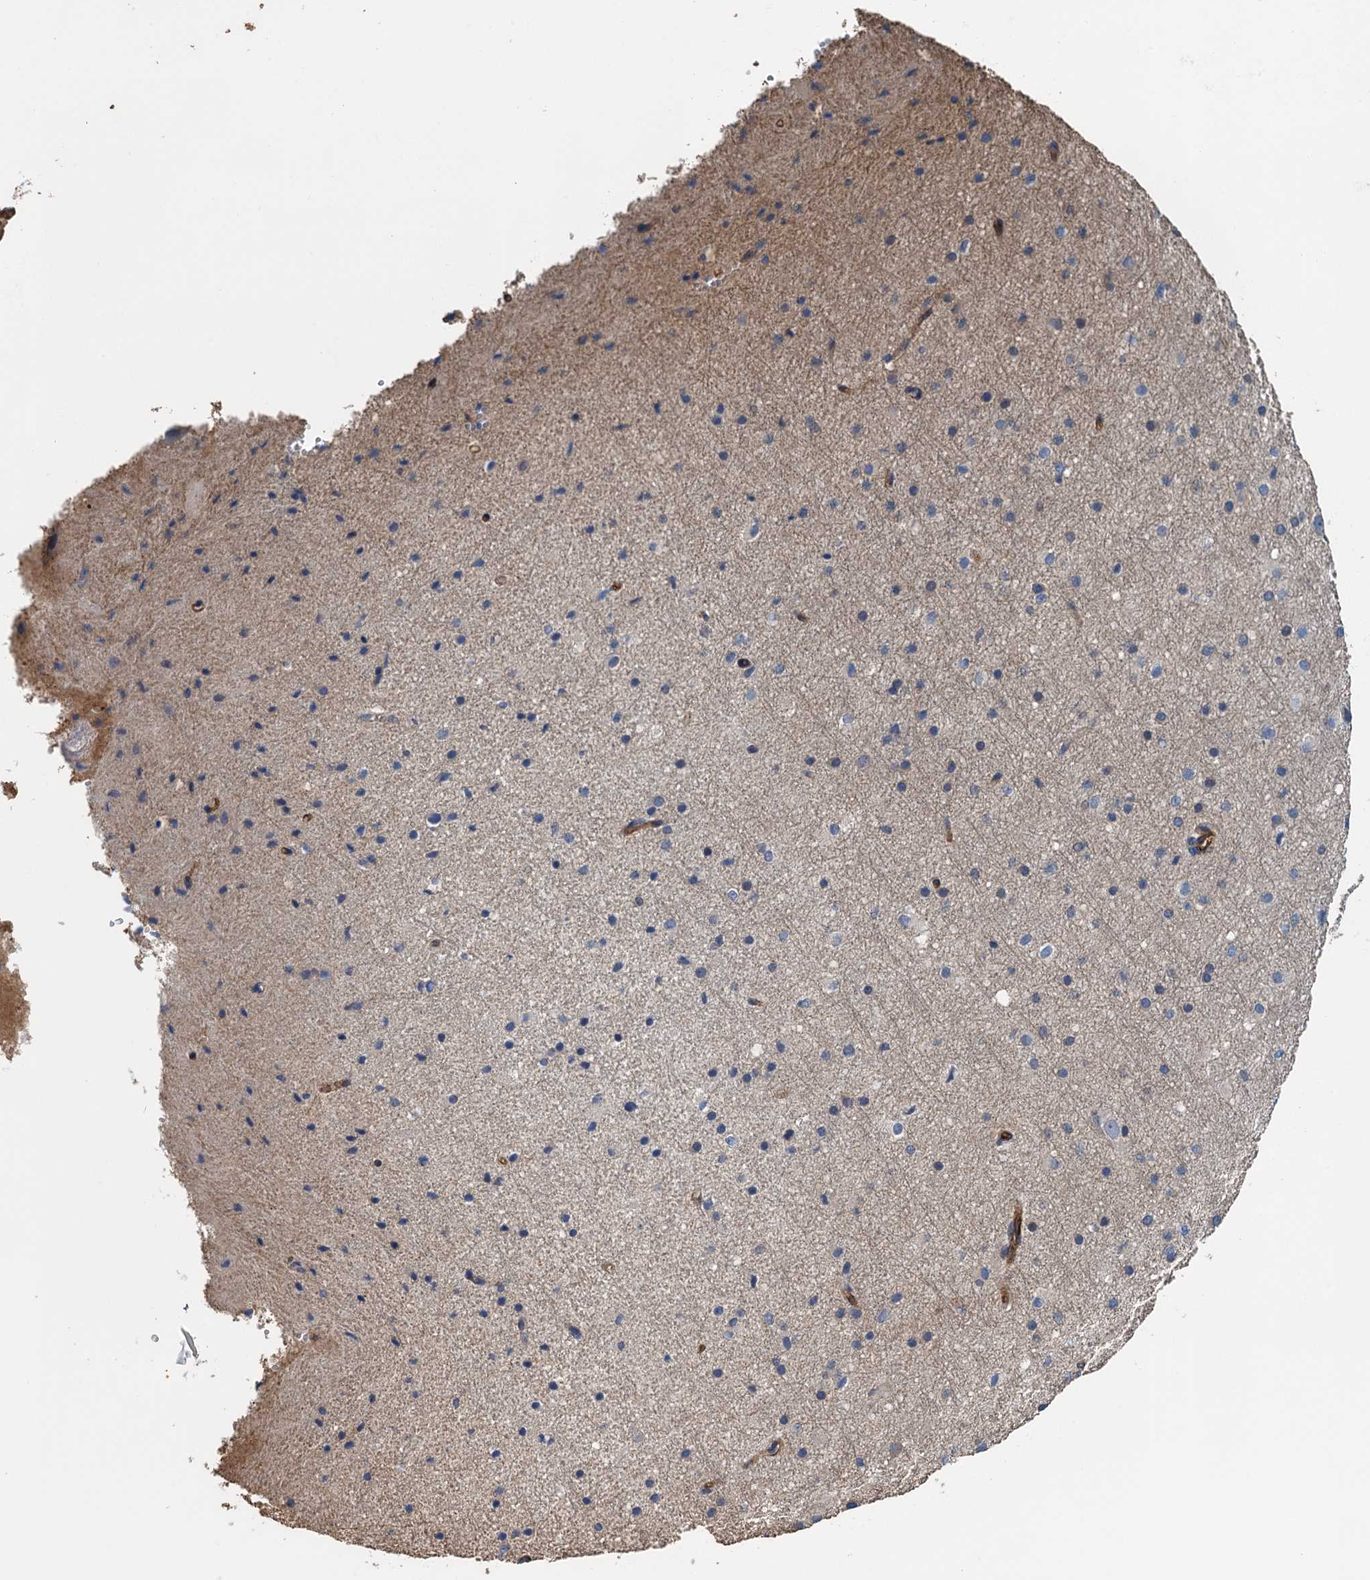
{"staining": {"intensity": "strong", "quantity": ">75%", "location": "cytoplasmic/membranous"}, "tissue": "cerebral cortex", "cell_type": "Endothelial cells", "image_type": "normal", "snomed": [{"axis": "morphology", "description": "Normal tissue, NOS"}, {"axis": "morphology", "description": "Developmental malformation"}, {"axis": "topography", "description": "Cerebral cortex"}], "caption": "Immunohistochemistry micrograph of normal cerebral cortex: human cerebral cortex stained using immunohistochemistry exhibits high levels of strong protein expression localized specifically in the cytoplasmic/membranous of endothelial cells, appearing as a cytoplasmic/membranous brown color.", "gene": "PPP1R14D", "patient": {"sex": "female", "age": 30}}